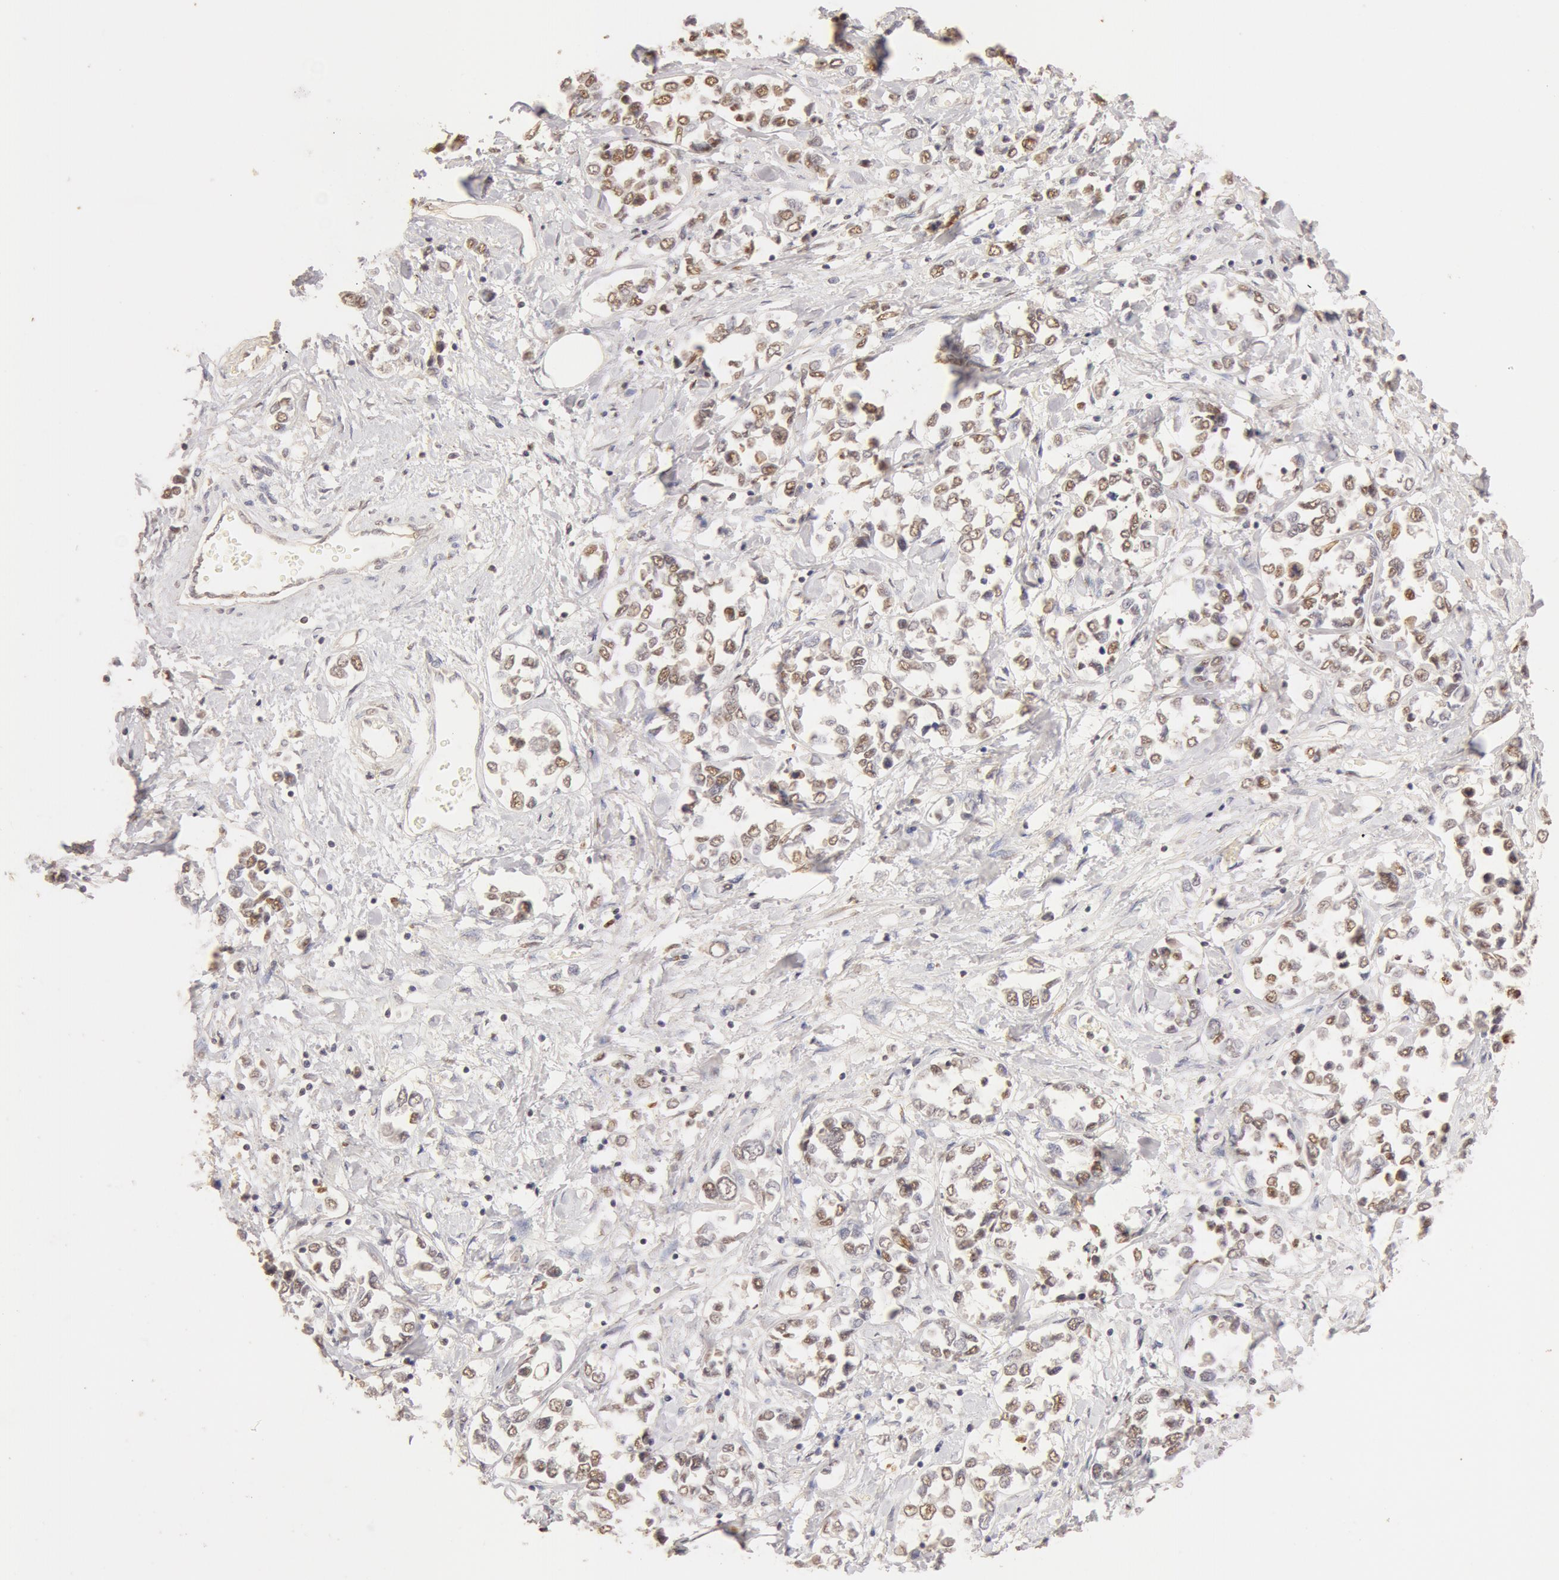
{"staining": {"intensity": "weak", "quantity": ">75%", "location": "cytoplasmic/membranous,nuclear"}, "tissue": "stomach cancer", "cell_type": "Tumor cells", "image_type": "cancer", "snomed": [{"axis": "morphology", "description": "Adenocarcinoma, NOS"}, {"axis": "topography", "description": "Stomach, upper"}], "caption": "The image shows a brown stain indicating the presence of a protein in the cytoplasmic/membranous and nuclear of tumor cells in stomach cancer (adenocarcinoma).", "gene": "SNRNP70", "patient": {"sex": "male", "age": 76}}